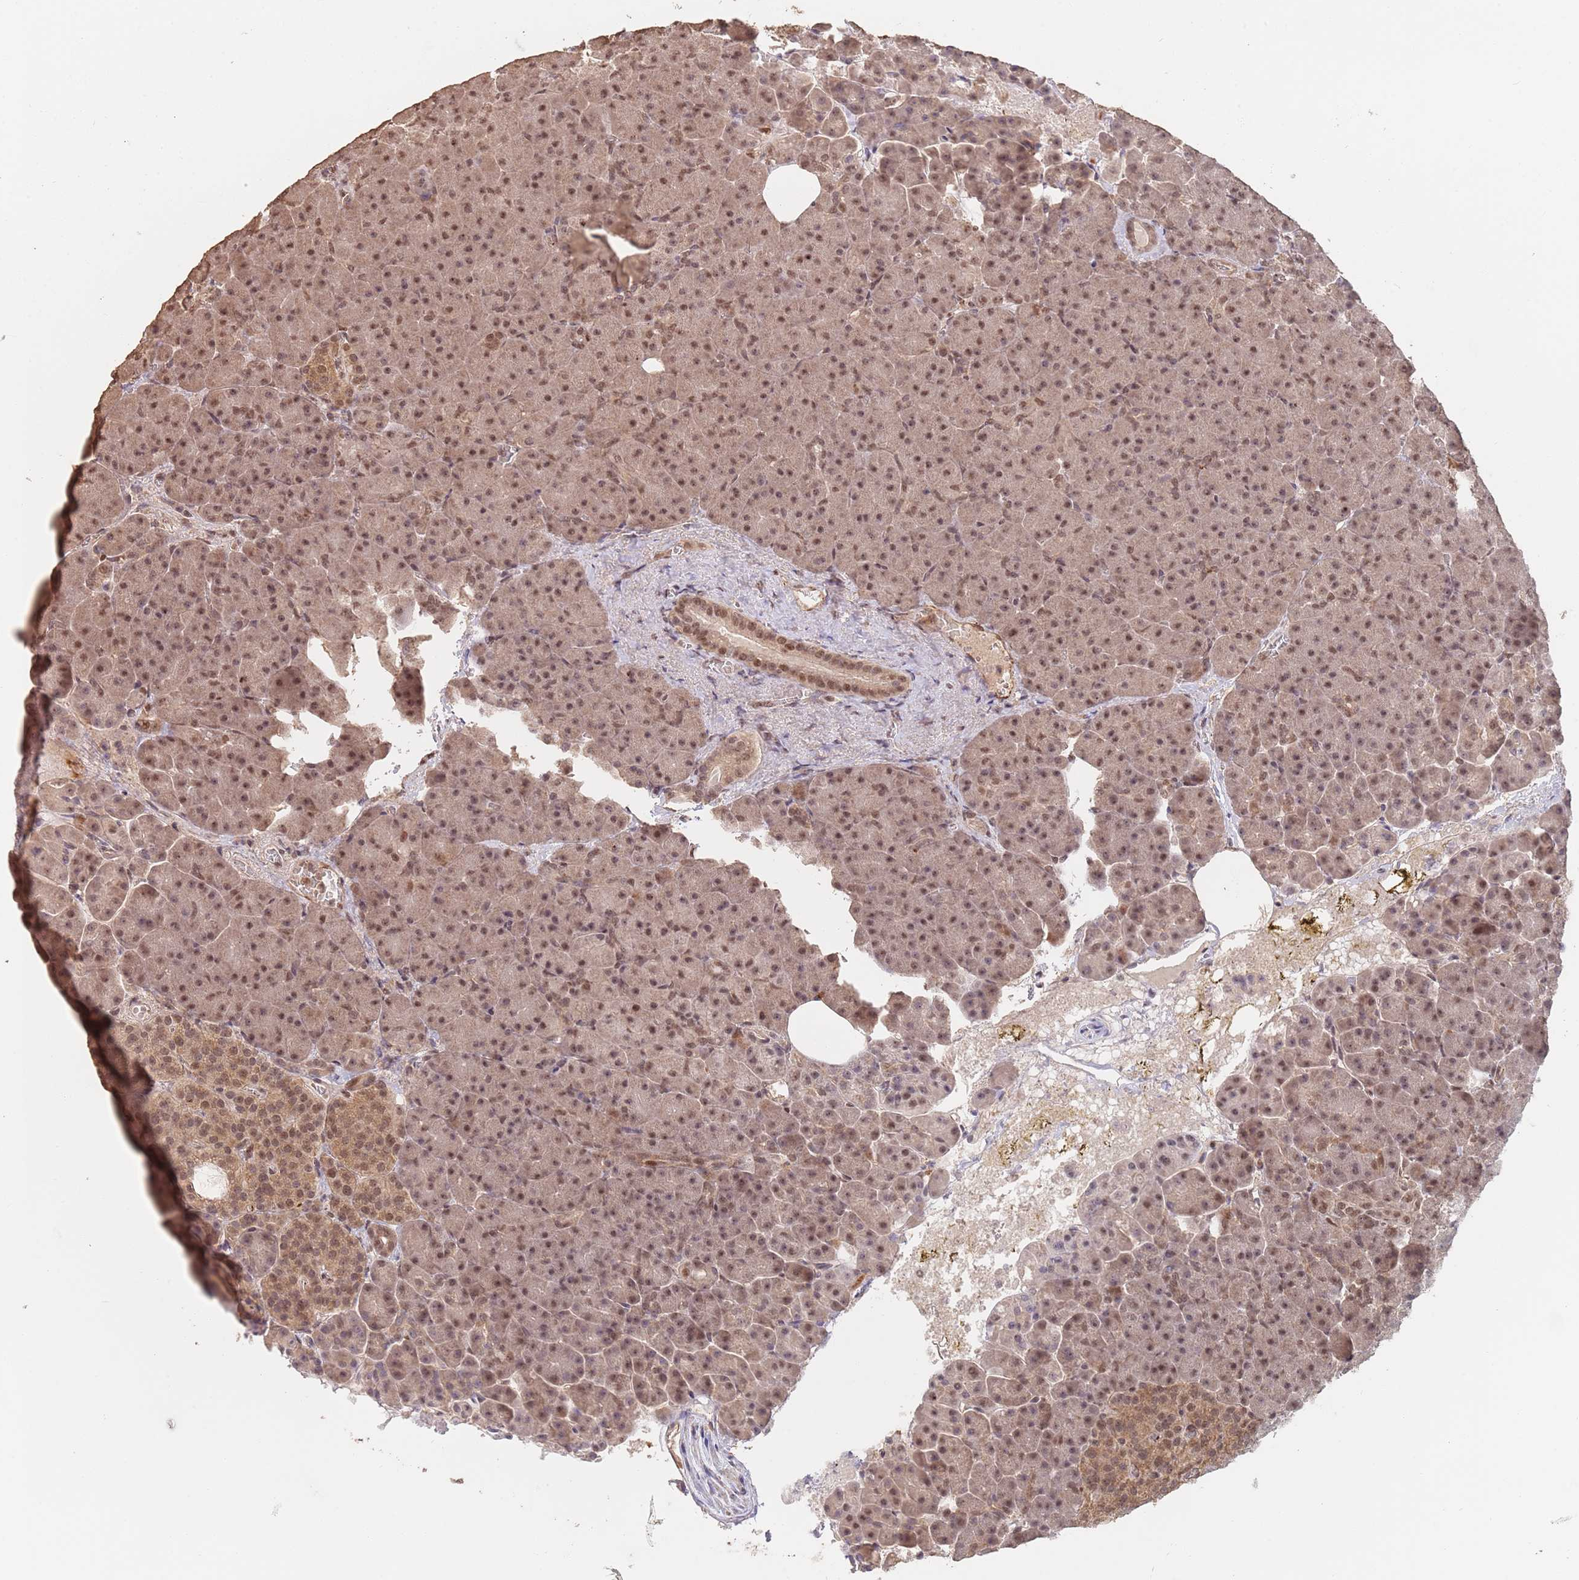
{"staining": {"intensity": "moderate", "quantity": ">75%", "location": "cytoplasmic/membranous,nuclear"}, "tissue": "pancreas", "cell_type": "Exocrine glandular cells", "image_type": "normal", "snomed": [{"axis": "morphology", "description": "Normal tissue, NOS"}, {"axis": "topography", "description": "Pancreas"}], "caption": "A high-resolution image shows IHC staining of normal pancreas, which reveals moderate cytoplasmic/membranous,nuclear positivity in approximately >75% of exocrine glandular cells.", "gene": "RFXANK", "patient": {"sex": "female", "age": 74}}